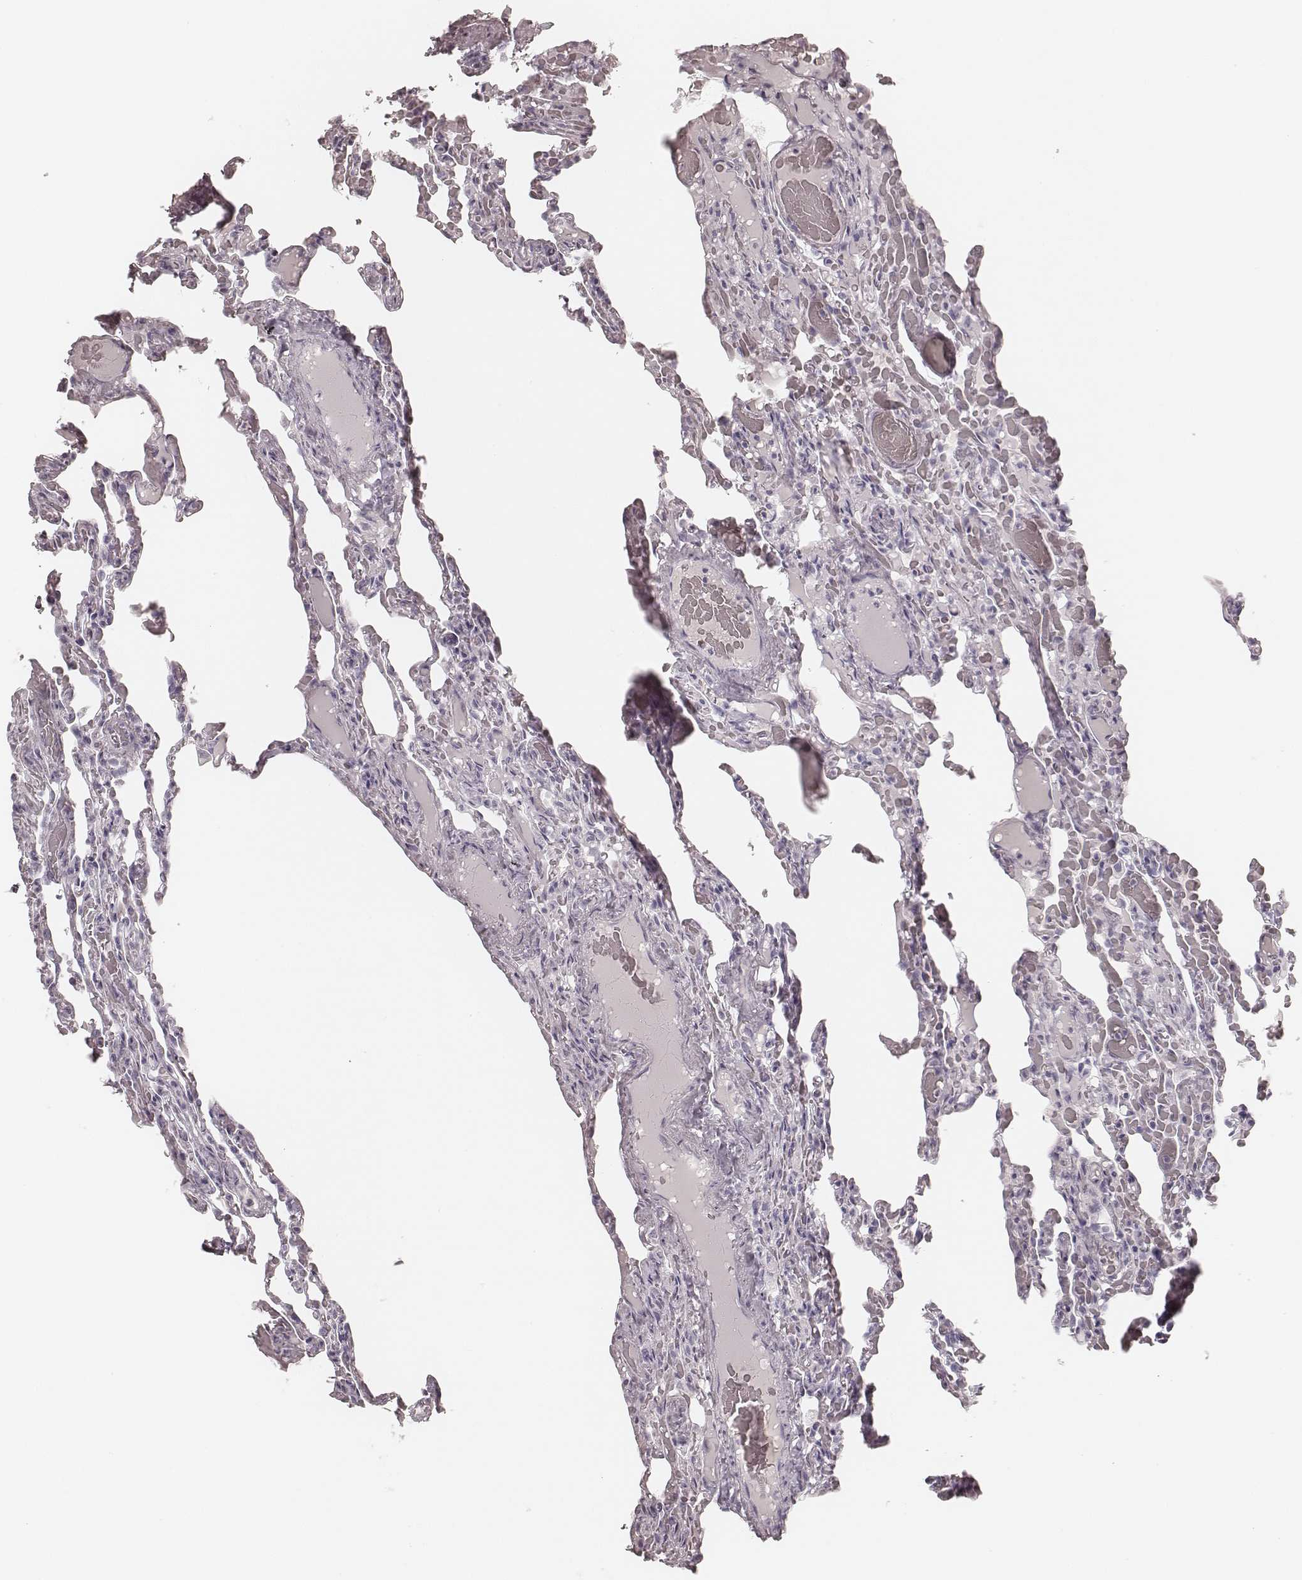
{"staining": {"intensity": "negative", "quantity": "none", "location": "none"}, "tissue": "lung", "cell_type": "Alveolar cells", "image_type": "normal", "snomed": [{"axis": "morphology", "description": "Normal tissue, NOS"}, {"axis": "topography", "description": "Lung"}], "caption": "This is a photomicrograph of IHC staining of unremarkable lung, which shows no positivity in alveolar cells. Brightfield microscopy of immunohistochemistry stained with DAB (brown) and hematoxylin (blue), captured at high magnification.", "gene": "KRT31", "patient": {"sex": "female", "age": 43}}